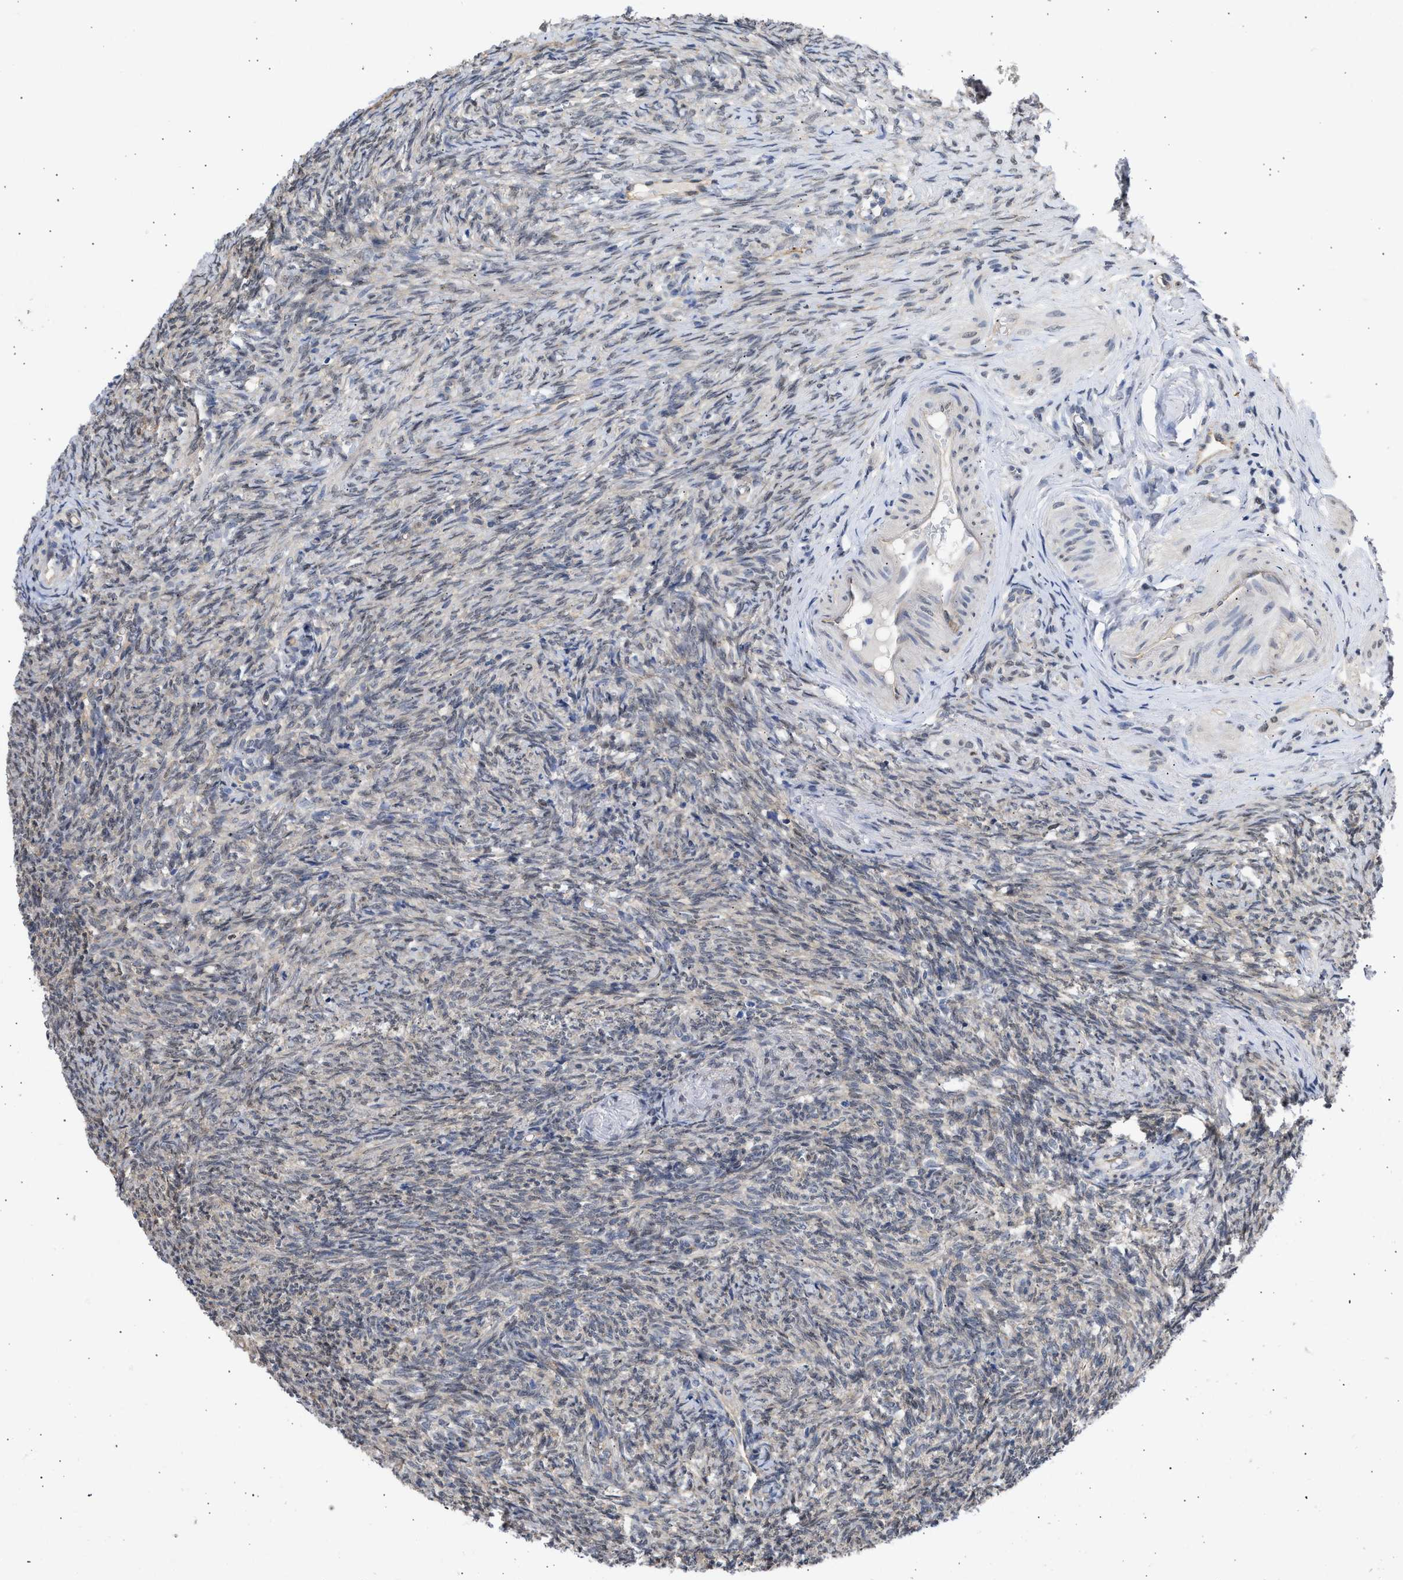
{"staining": {"intensity": "weak", "quantity": ">75%", "location": "cytoplasmic/membranous"}, "tissue": "ovary", "cell_type": "Follicle cells", "image_type": "normal", "snomed": [{"axis": "morphology", "description": "Normal tissue, NOS"}, {"axis": "topography", "description": "Ovary"}], "caption": "Follicle cells reveal low levels of weak cytoplasmic/membranous staining in approximately >75% of cells in unremarkable ovary. The protein is shown in brown color, while the nuclei are stained blue.", "gene": "THRA", "patient": {"sex": "female", "age": 41}}